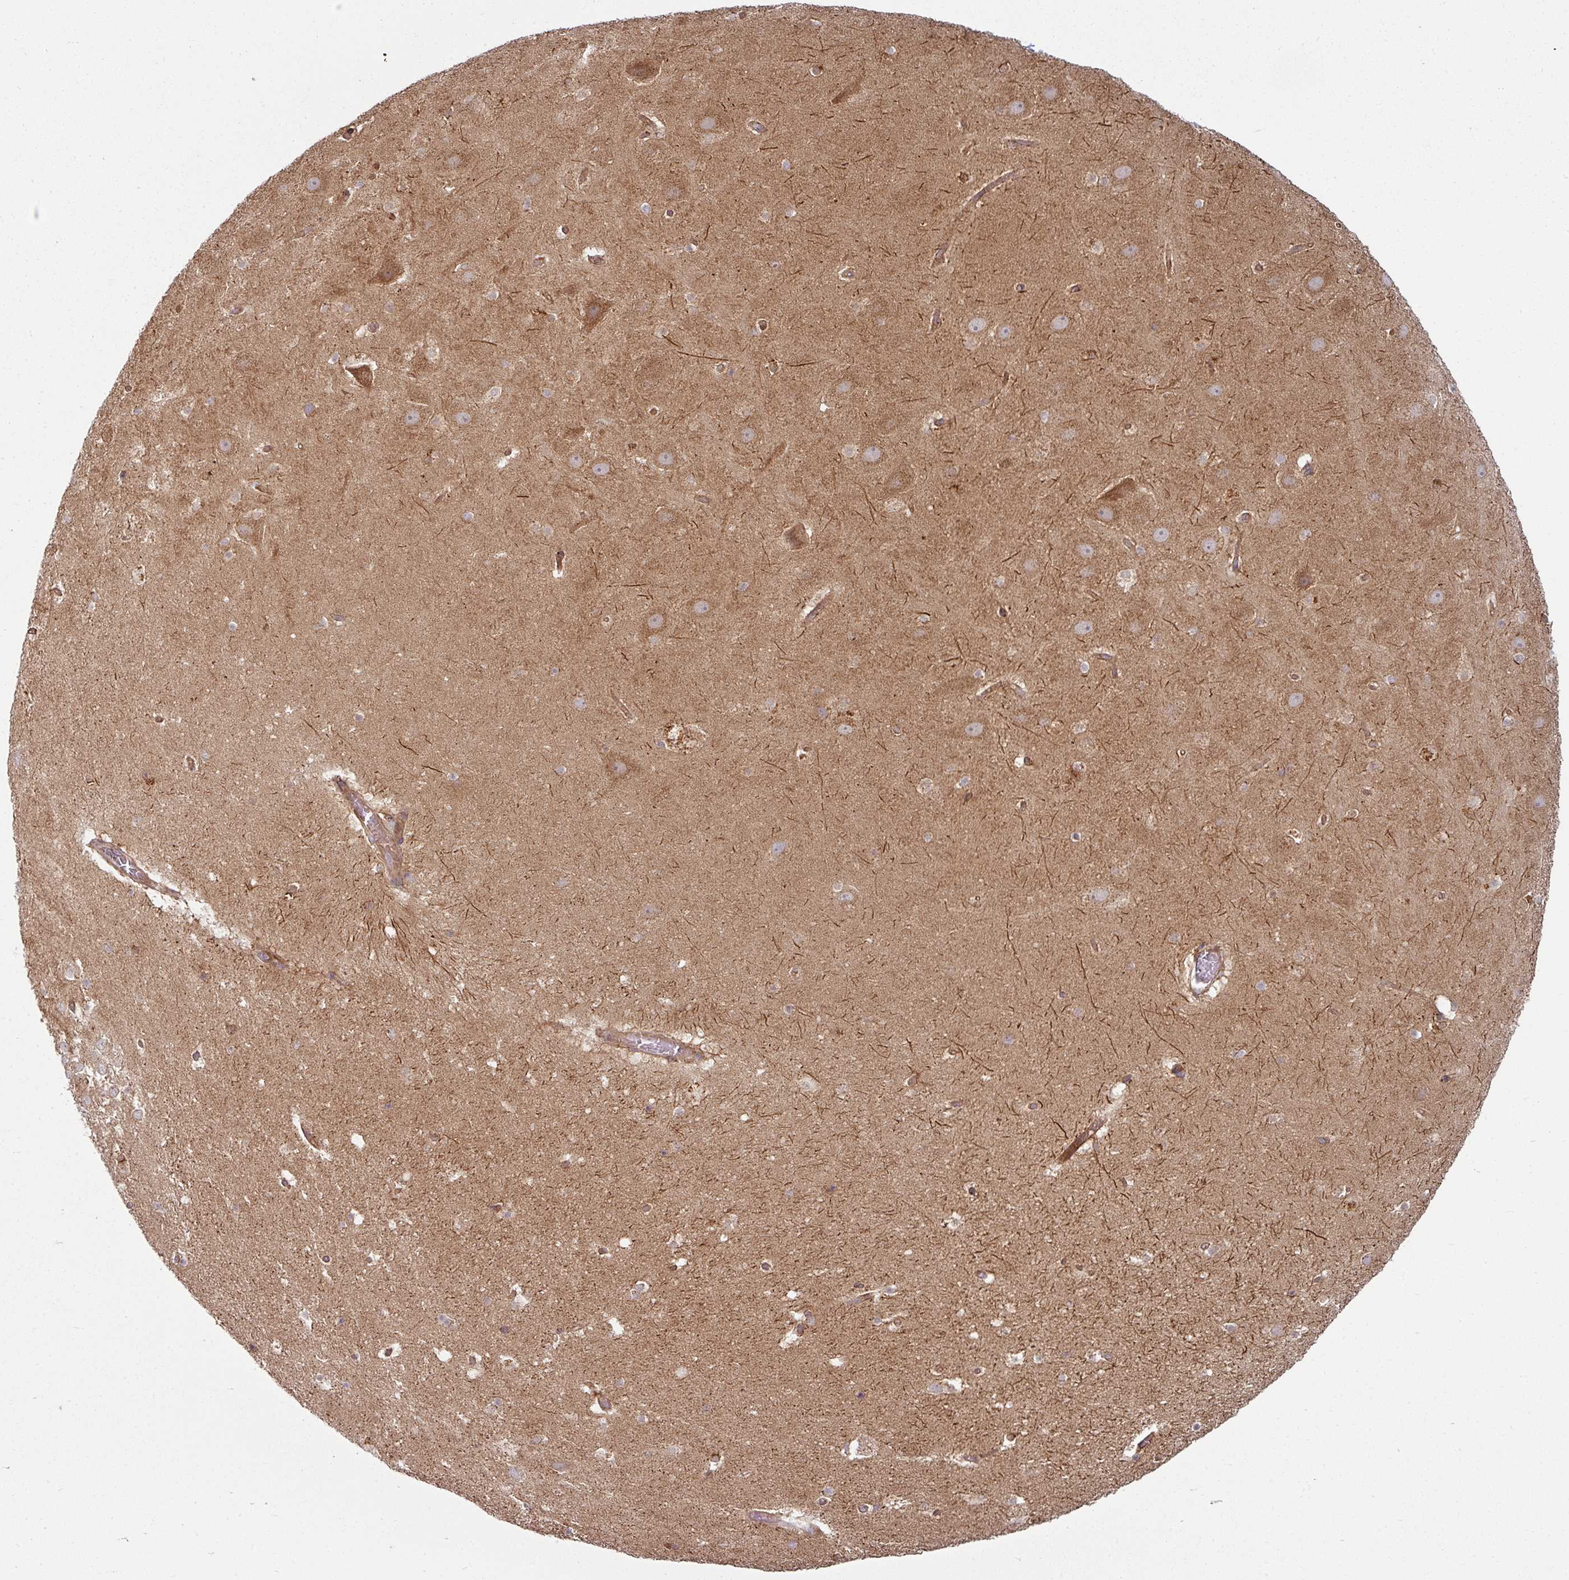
{"staining": {"intensity": "moderate", "quantity": "<25%", "location": "cytoplasmic/membranous"}, "tissue": "hippocampus", "cell_type": "Glial cells", "image_type": "normal", "snomed": [{"axis": "morphology", "description": "Normal tissue, NOS"}, {"axis": "topography", "description": "Hippocampus"}], "caption": "A photomicrograph of hippocampus stained for a protein shows moderate cytoplasmic/membranous brown staining in glial cells.", "gene": "RAB5A", "patient": {"sex": "male", "age": 37}}